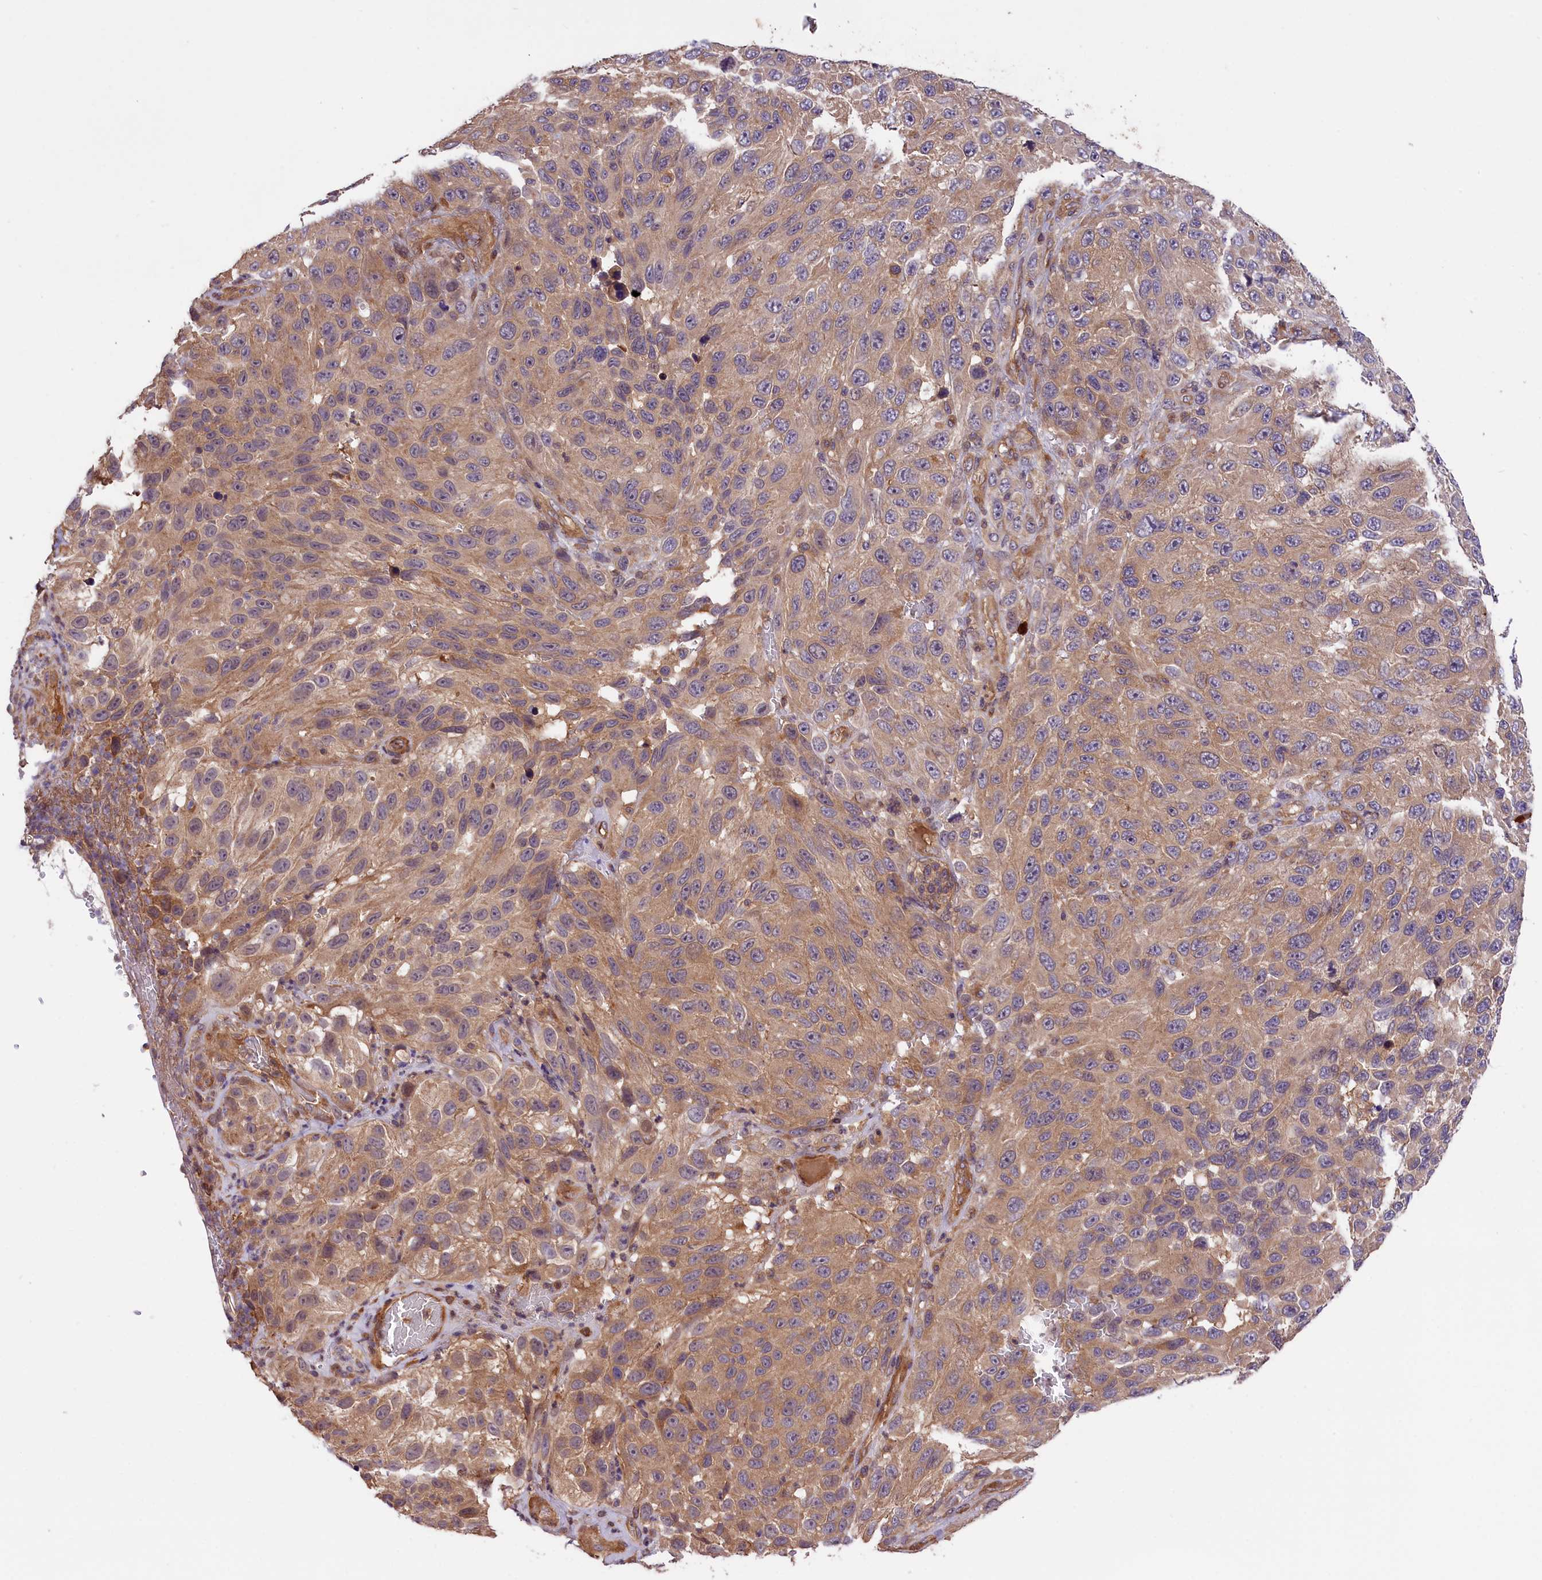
{"staining": {"intensity": "weak", "quantity": ">75%", "location": "cytoplasmic/membranous"}, "tissue": "melanoma", "cell_type": "Tumor cells", "image_type": "cancer", "snomed": [{"axis": "morphology", "description": "Malignant melanoma, NOS"}, {"axis": "topography", "description": "Skin"}], "caption": "Melanoma stained with immunohistochemistry exhibits weak cytoplasmic/membranous expression in approximately >75% of tumor cells.", "gene": "SETD6", "patient": {"sex": "female", "age": 96}}